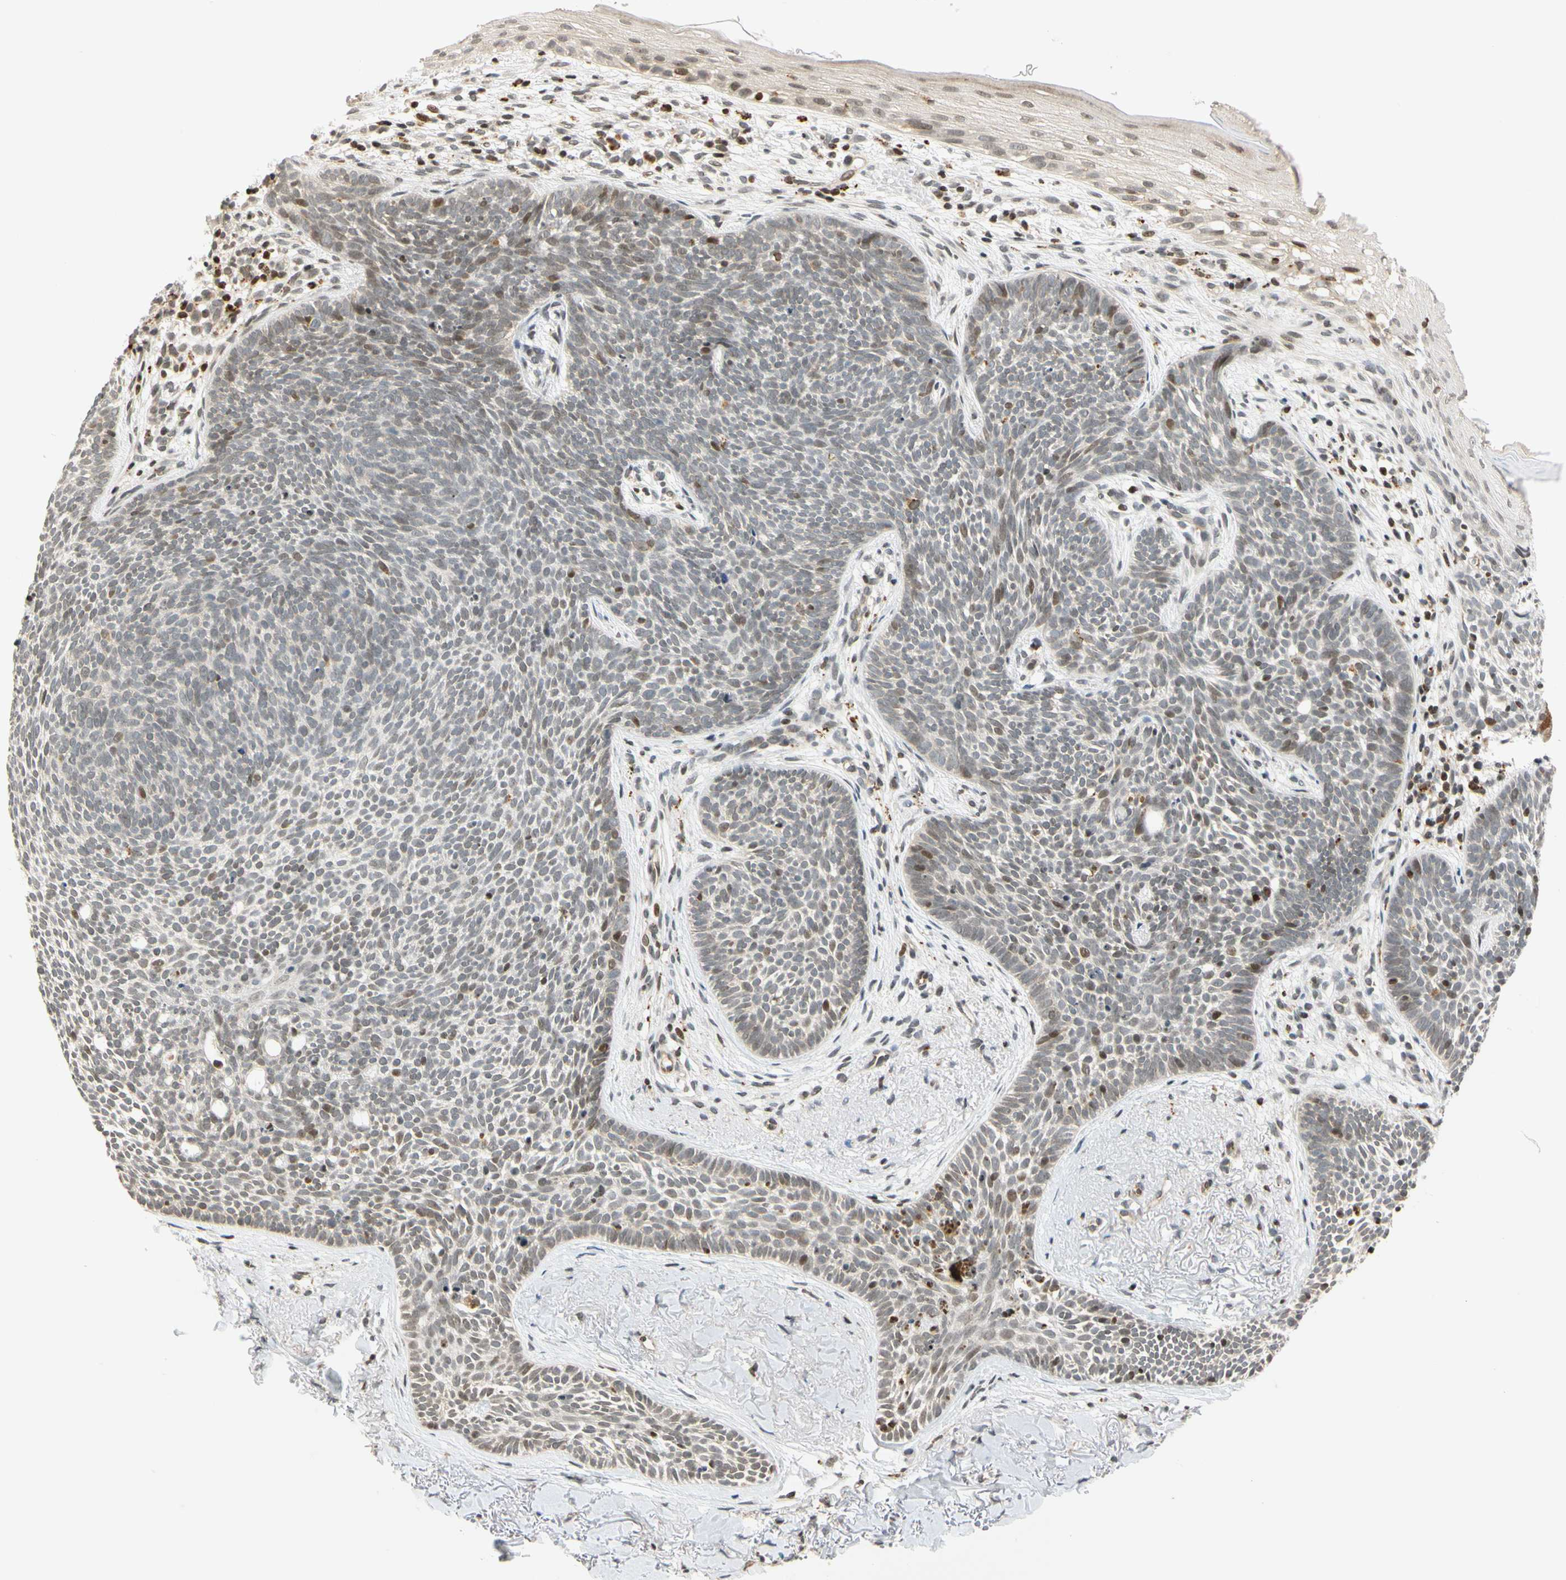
{"staining": {"intensity": "moderate", "quantity": "<25%", "location": "nuclear"}, "tissue": "skin cancer", "cell_type": "Tumor cells", "image_type": "cancer", "snomed": [{"axis": "morphology", "description": "Basal cell carcinoma"}, {"axis": "topography", "description": "Skin"}], "caption": "An immunohistochemistry (IHC) micrograph of tumor tissue is shown. Protein staining in brown labels moderate nuclear positivity in basal cell carcinoma (skin) within tumor cells. The staining was performed using DAB, with brown indicating positive protein expression. Nuclei are stained blue with hematoxylin.", "gene": "CDK7", "patient": {"sex": "female", "age": 70}}